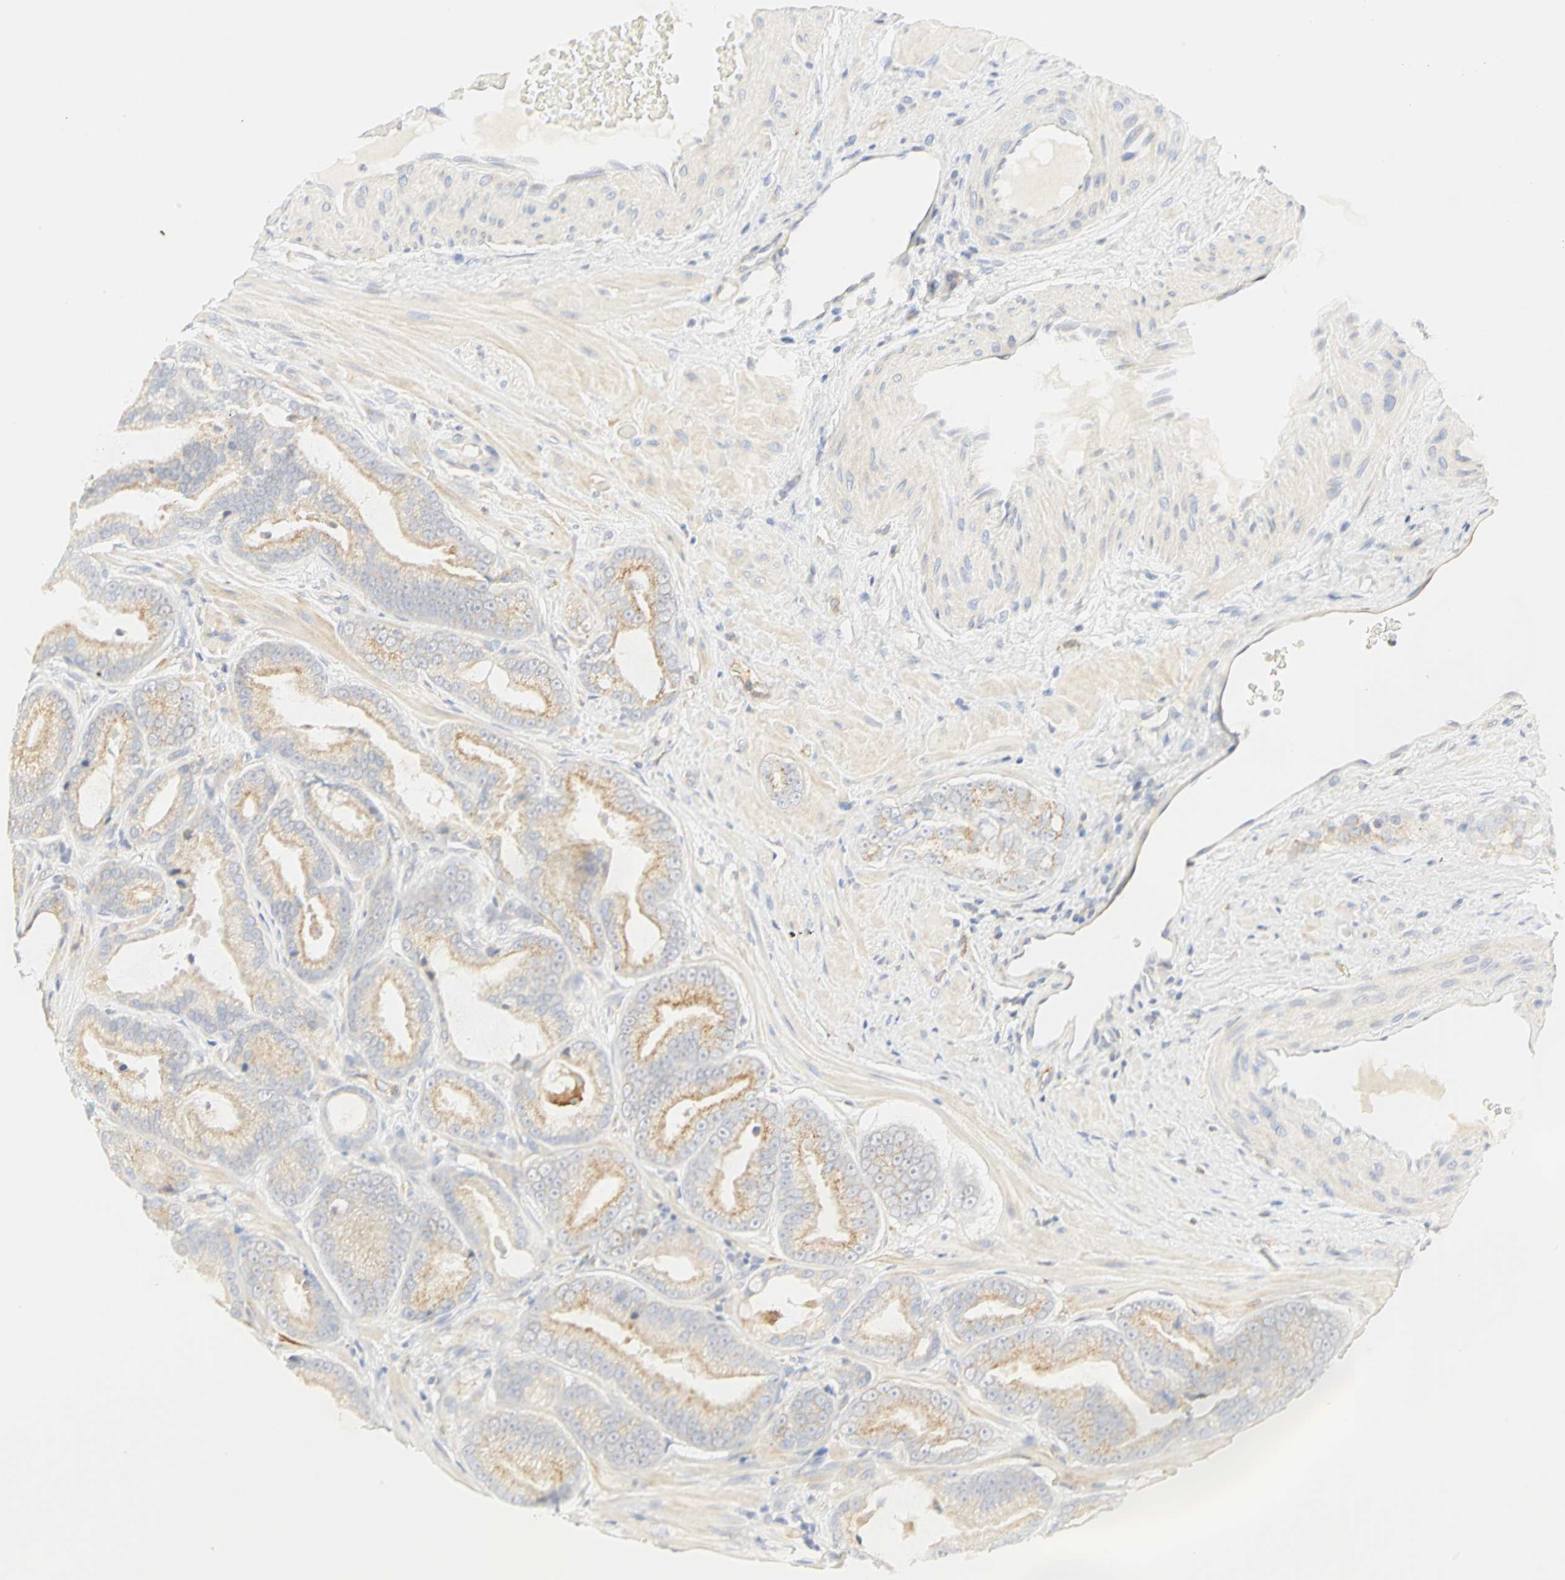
{"staining": {"intensity": "moderate", "quantity": ">75%", "location": "cytoplasmic/membranous"}, "tissue": "prostate cancer", "cell_type": "Tumor cells", "image_type": "cancer", "snomed": [{"axis": "morphology", "description": "Adenocarcinoma, Low grade"}, {"axis": "topography", "description": "Prostate"}], "caption": "About >75% of tumor cells in prostate adenocarcinoma (low-grade) show moderate cytoplasmic/membranous protein expression as visualized by brown immunohistochemical staining.", "gene": "GNRH2", "patient": {"sex": "male", "age": 58}}